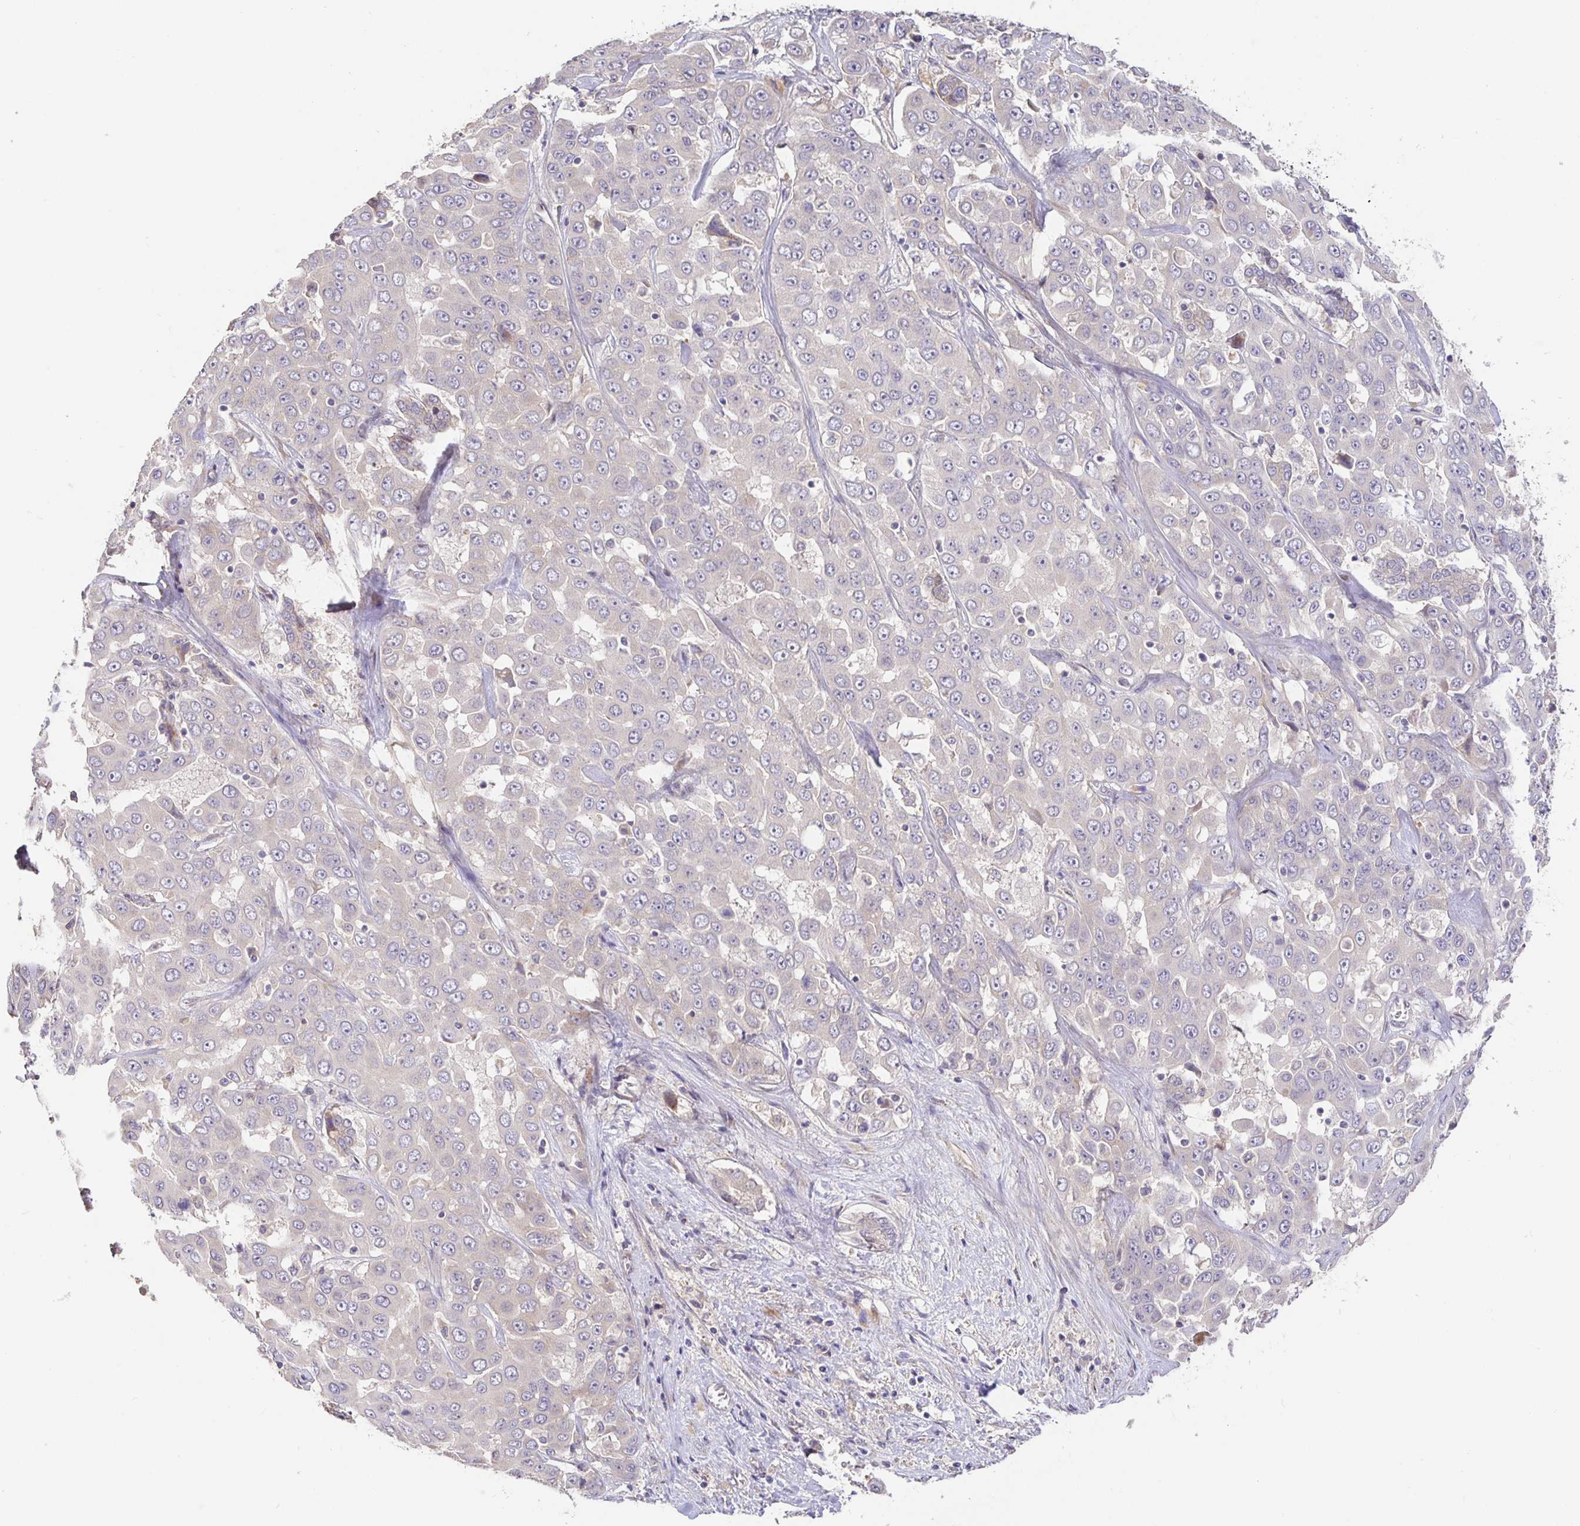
{"staining": {"intensity": "negative", "quantity": "none", "location": "none"}, "tissue": "liver cancer", "cell_type": "Tumor cells", "image_type": "cancer", "snomed": [{"axis": "morphology", "description": "Cholangiocarcinoma"}, {"axis": "topography", "description": "Liver"}], "caption": "The photomicrograph shows no significant staining in tumor cells of liver cholangiocarcinoma. The staining is performed using DAB (3,3'-diaminobenzidine) brown chromogen with nuclei counter-stained in using hematoxylin.", "gene": "ZDHHC11", "patient": {"sex": "female", "age": 52}}